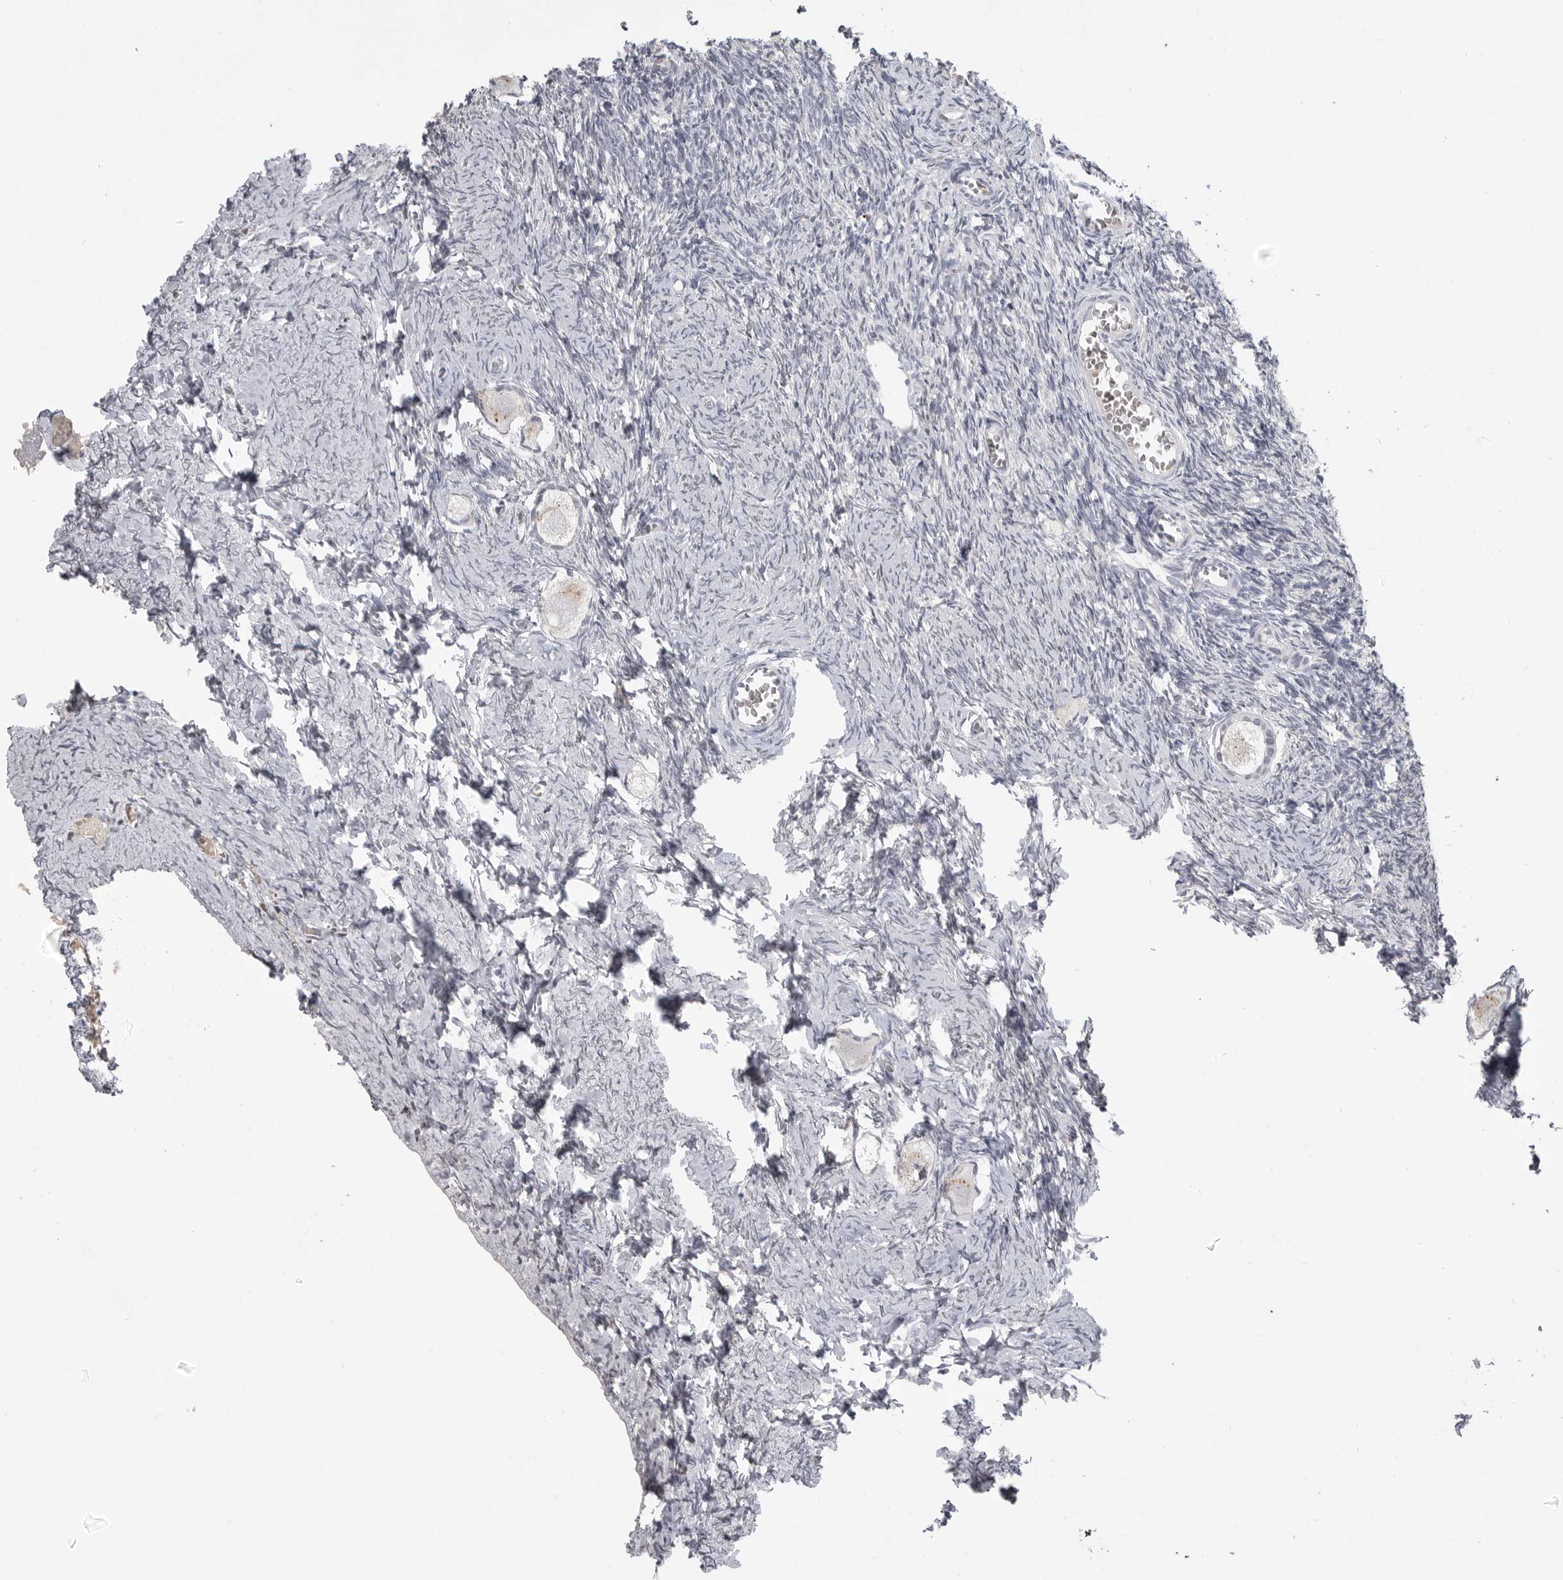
{"staining": {"intensity": "negative", "quantity": "none", "location": "none"}, "tissue": "ovary", "cell_type": "Follicle cells", "image_type": "normal", "snomed": [{"axis": "morphology", "description": "Normal tissue, NOS"}, {"axis": "topography", "description": "Ovary"}], "caption": "IHC image of benign ovary stained for a protein (brown), which displays no staining in follicle cells.", "gene": "PLEKHF1", "patient": {"sex": "female", "age": 27}}